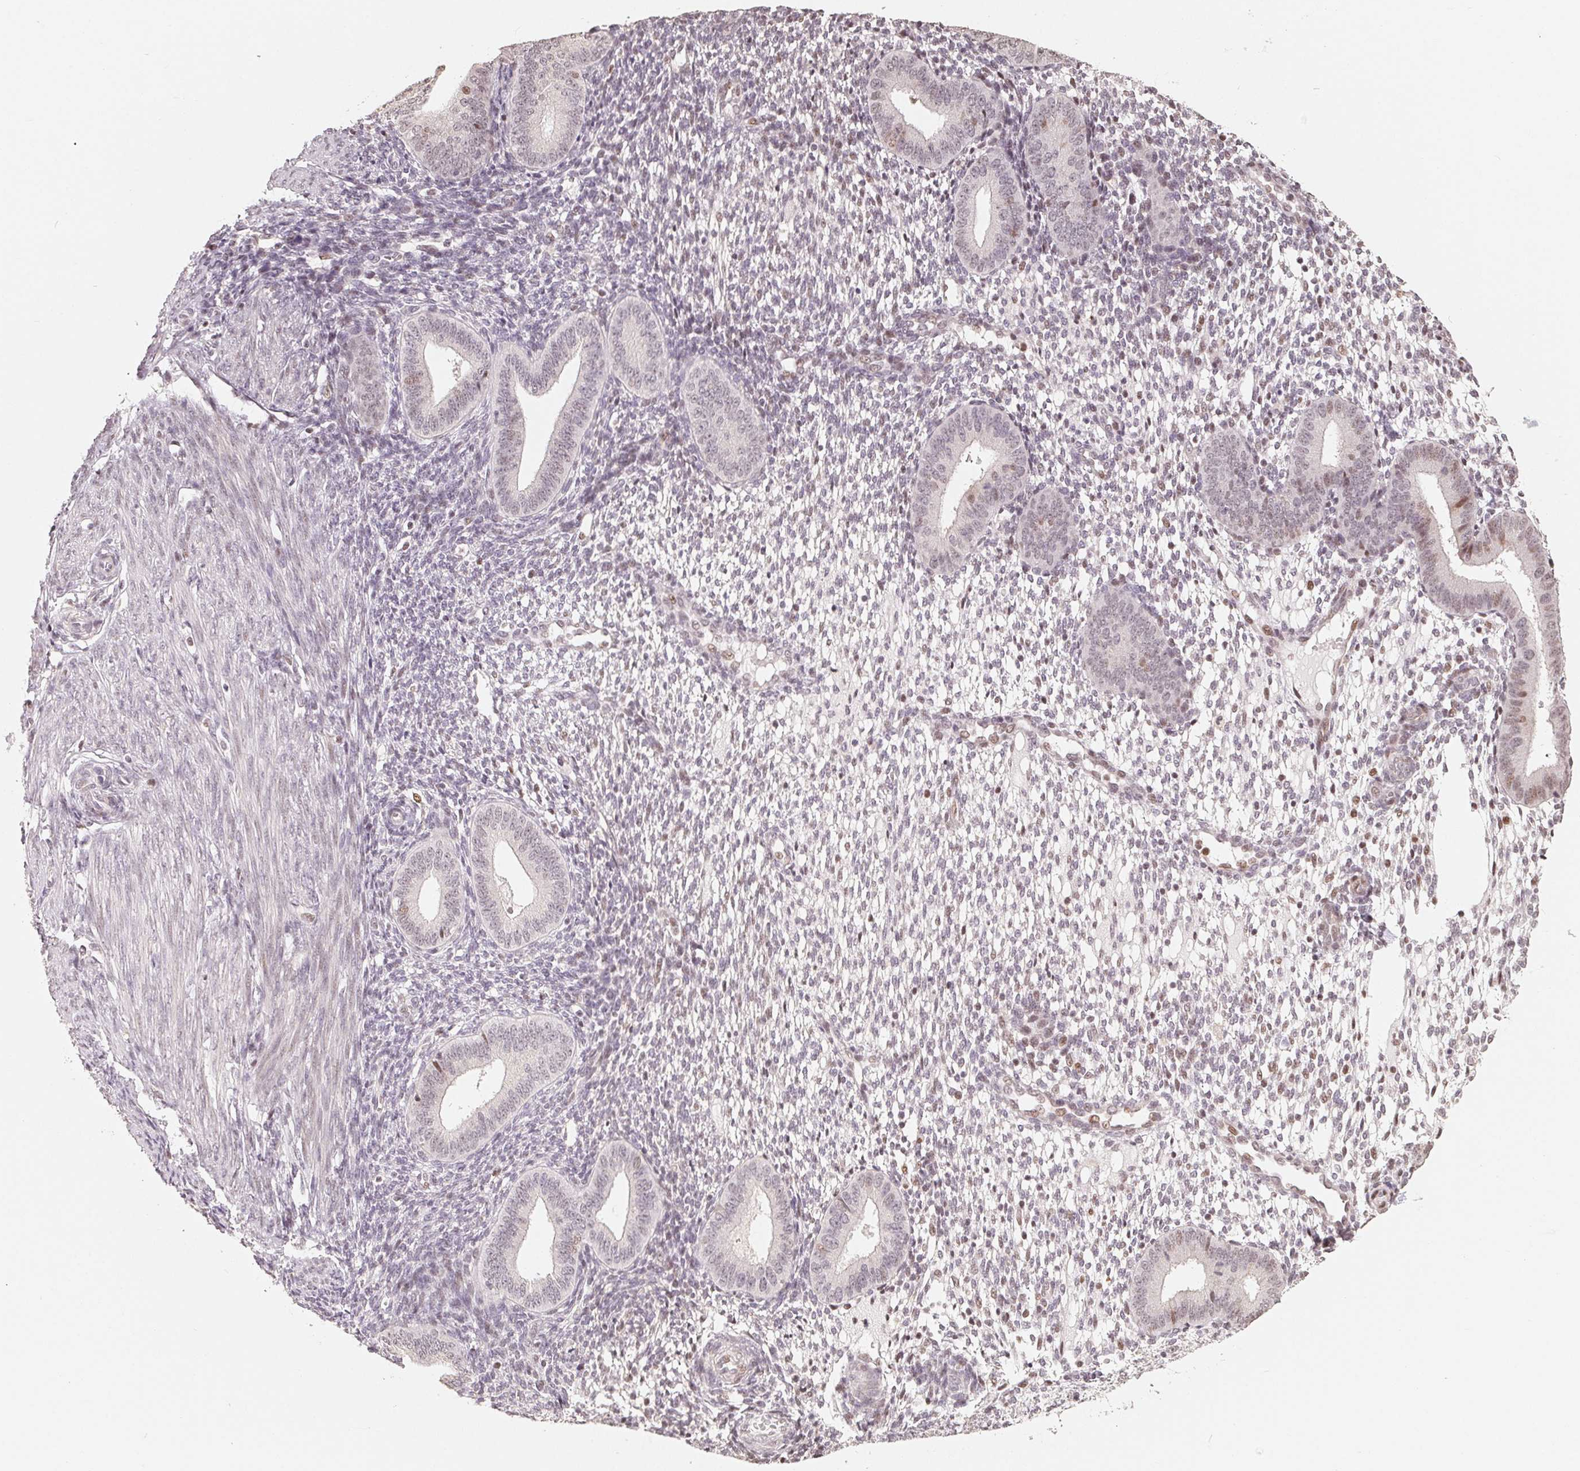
{"staining": {"intensity": "negative", "quantity": "none", "location": "none"}, "tissue": "endometrium", "cell_type": "Cells in endometrial stroma", "image_type": "normal", "snomed": [{"axis": "morphology", "description": "Normal tissue, NOS"}, {"axis": "topography", "description": "Endometrium"}], "caption": "This is a photomicrograph of IHC staining of benign endometrium, which shows no positivity in cells in endometrial stroma. (Stains: DAB immunohistochemistry with hematoxylin counter stain, Microscopy: brightfield microscopy at high magnification).", "gene": "CCDC138", "patient": {"sex": "female", "age": 40}}